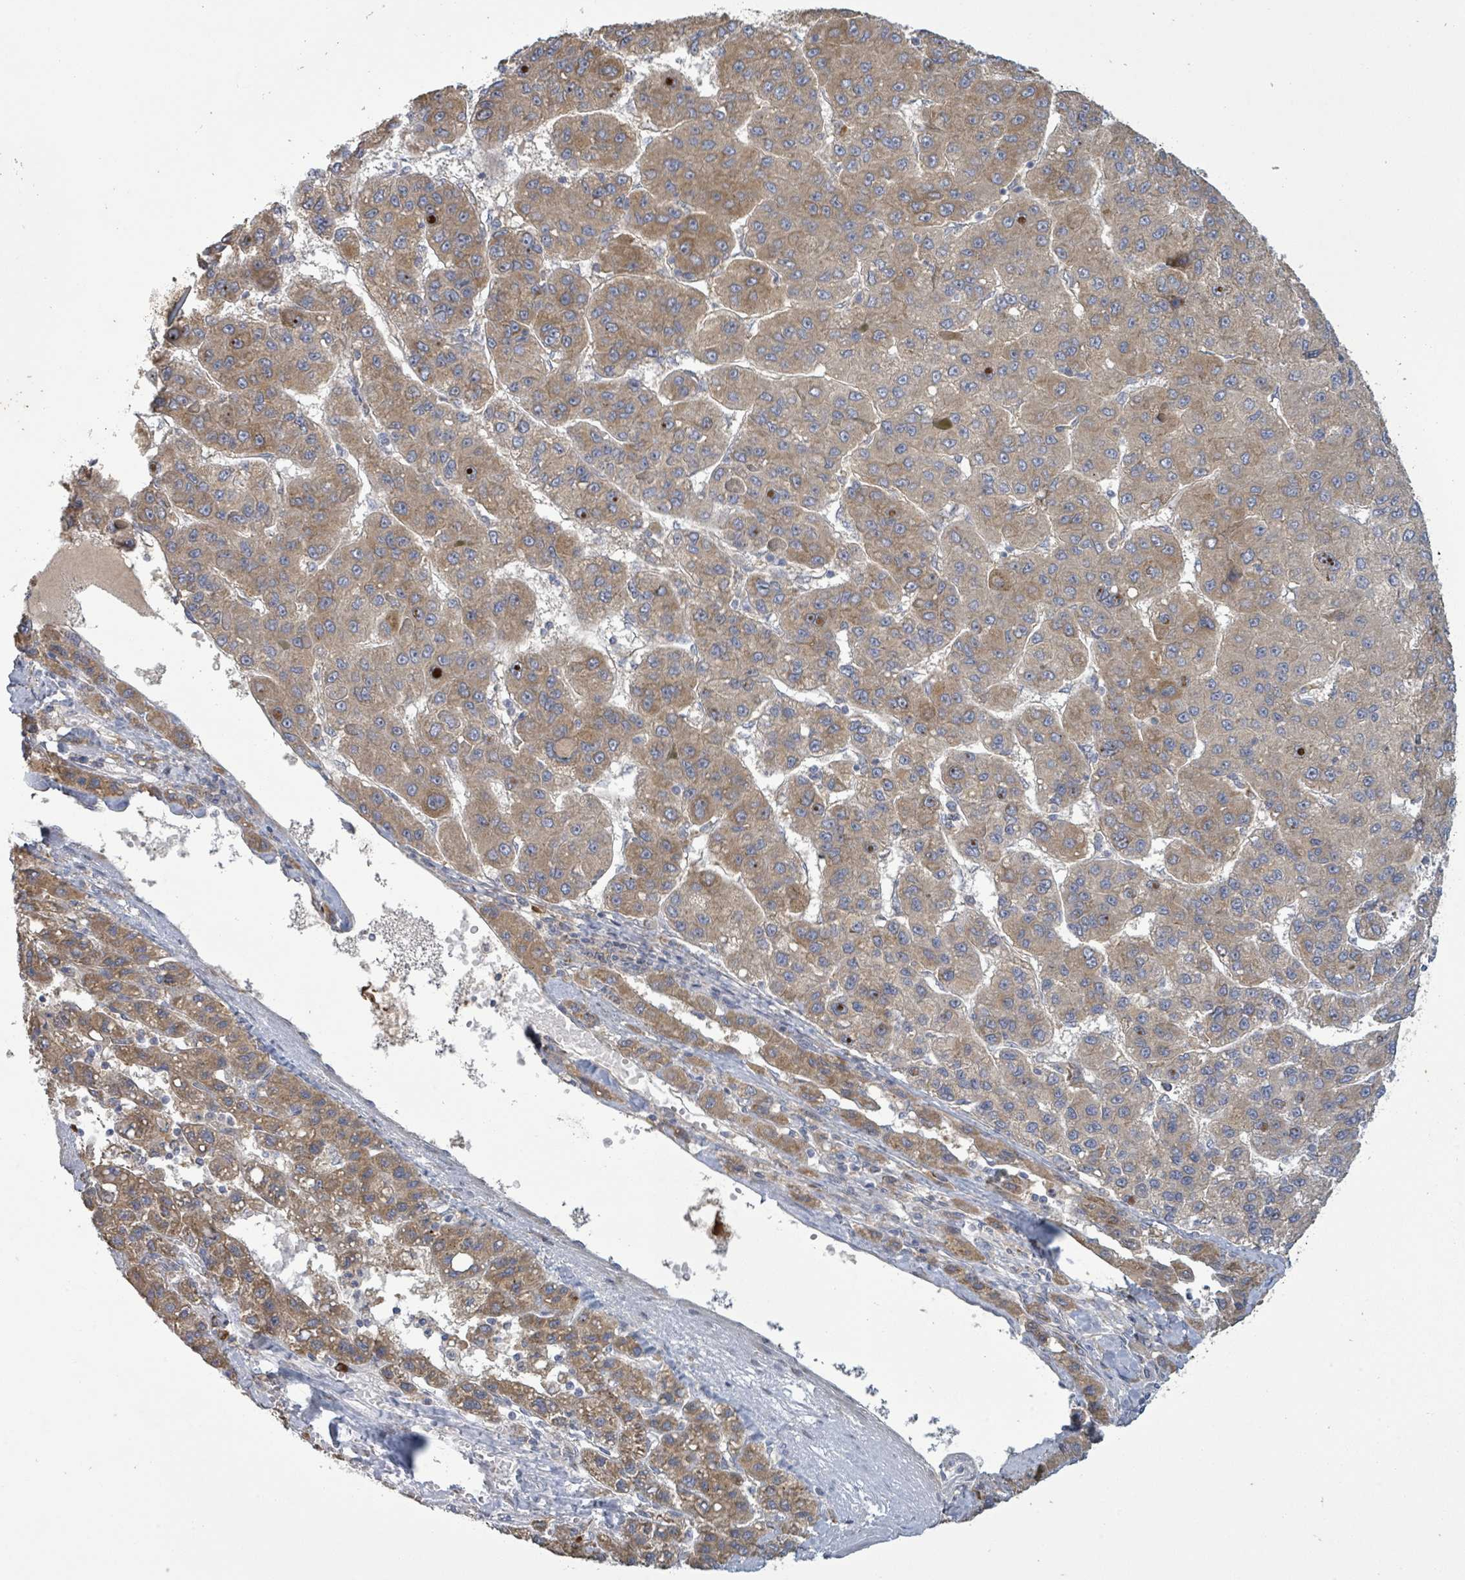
{"staining": {"intensity": "moderate", "quantity": "25%-75%", "location": "cytoplasmic/membranous"}, "tissue": "liver cancer", "cell_type": "Tumor cells", "image_type": "cancer", "snomed": [{"axis": "morphology", "description": "Carcinoma, Hepatocellular, NOS"}, {"axis": "topography", "description": "Liver"}], "caption": "The image displays staining of liver cancer (hepatocellular carcinoma), revealing moderate cytoplasmic/membranous protein positivity (brown color) within tumor cells. Using DAB (brown) and hematoxylin (blue) stains, captured at high magnification using brightfield microscopy.", "gene": "ATP13A1", "patient": {"sex": "female", "age": 82}}